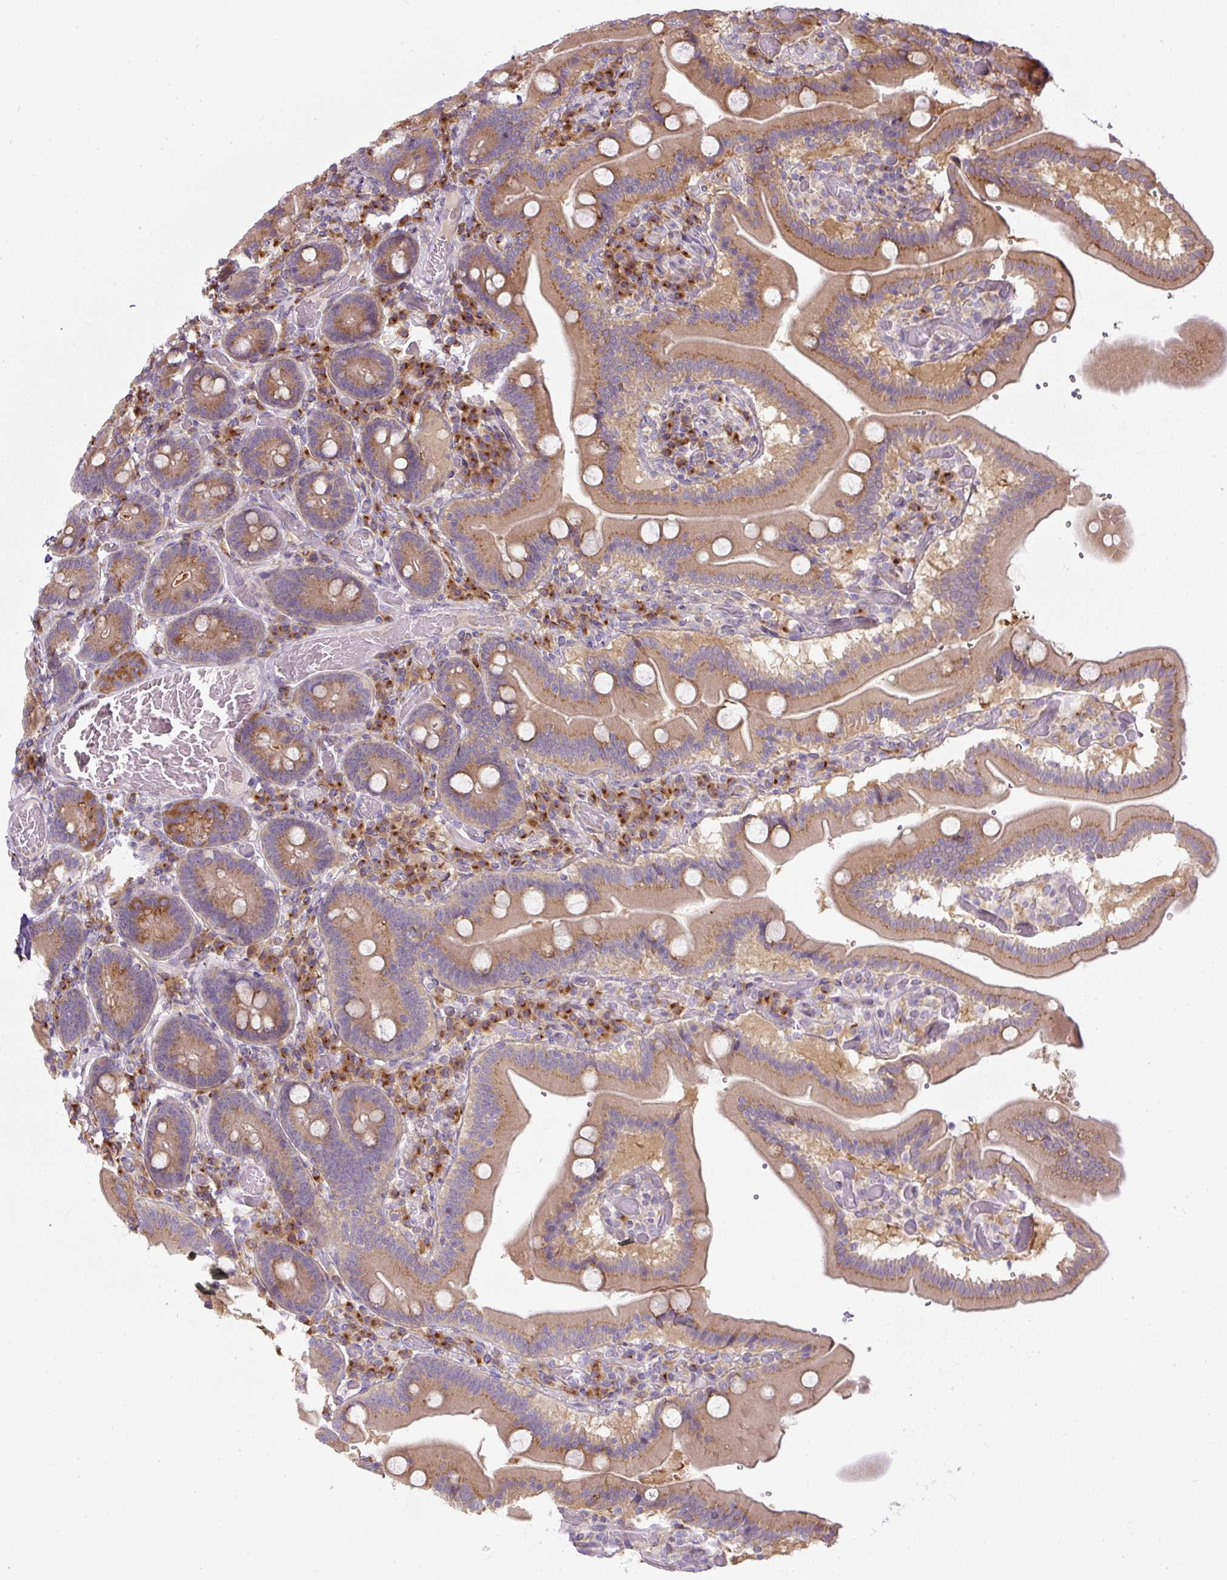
{"staining": {"intensity": "moderate", "quantity": ">75%", "location": "cytoplasmic/membranous"}, "tissue": "duodenum", "cell_type": "Glandular cells", "image_type": "normal", "snomed": [{"axis": "morphology", "description": "Normal tissue, NOS"}, {"axis": "topography", "description": "Duodenum"}], "caption": "A medium amount of moderate cytoplasmic/membranous positivity is seen in about >75% of glandular cells in normal duodenum.", "gene": "MLX", "patient": {"sex": "female", "age": 62}}